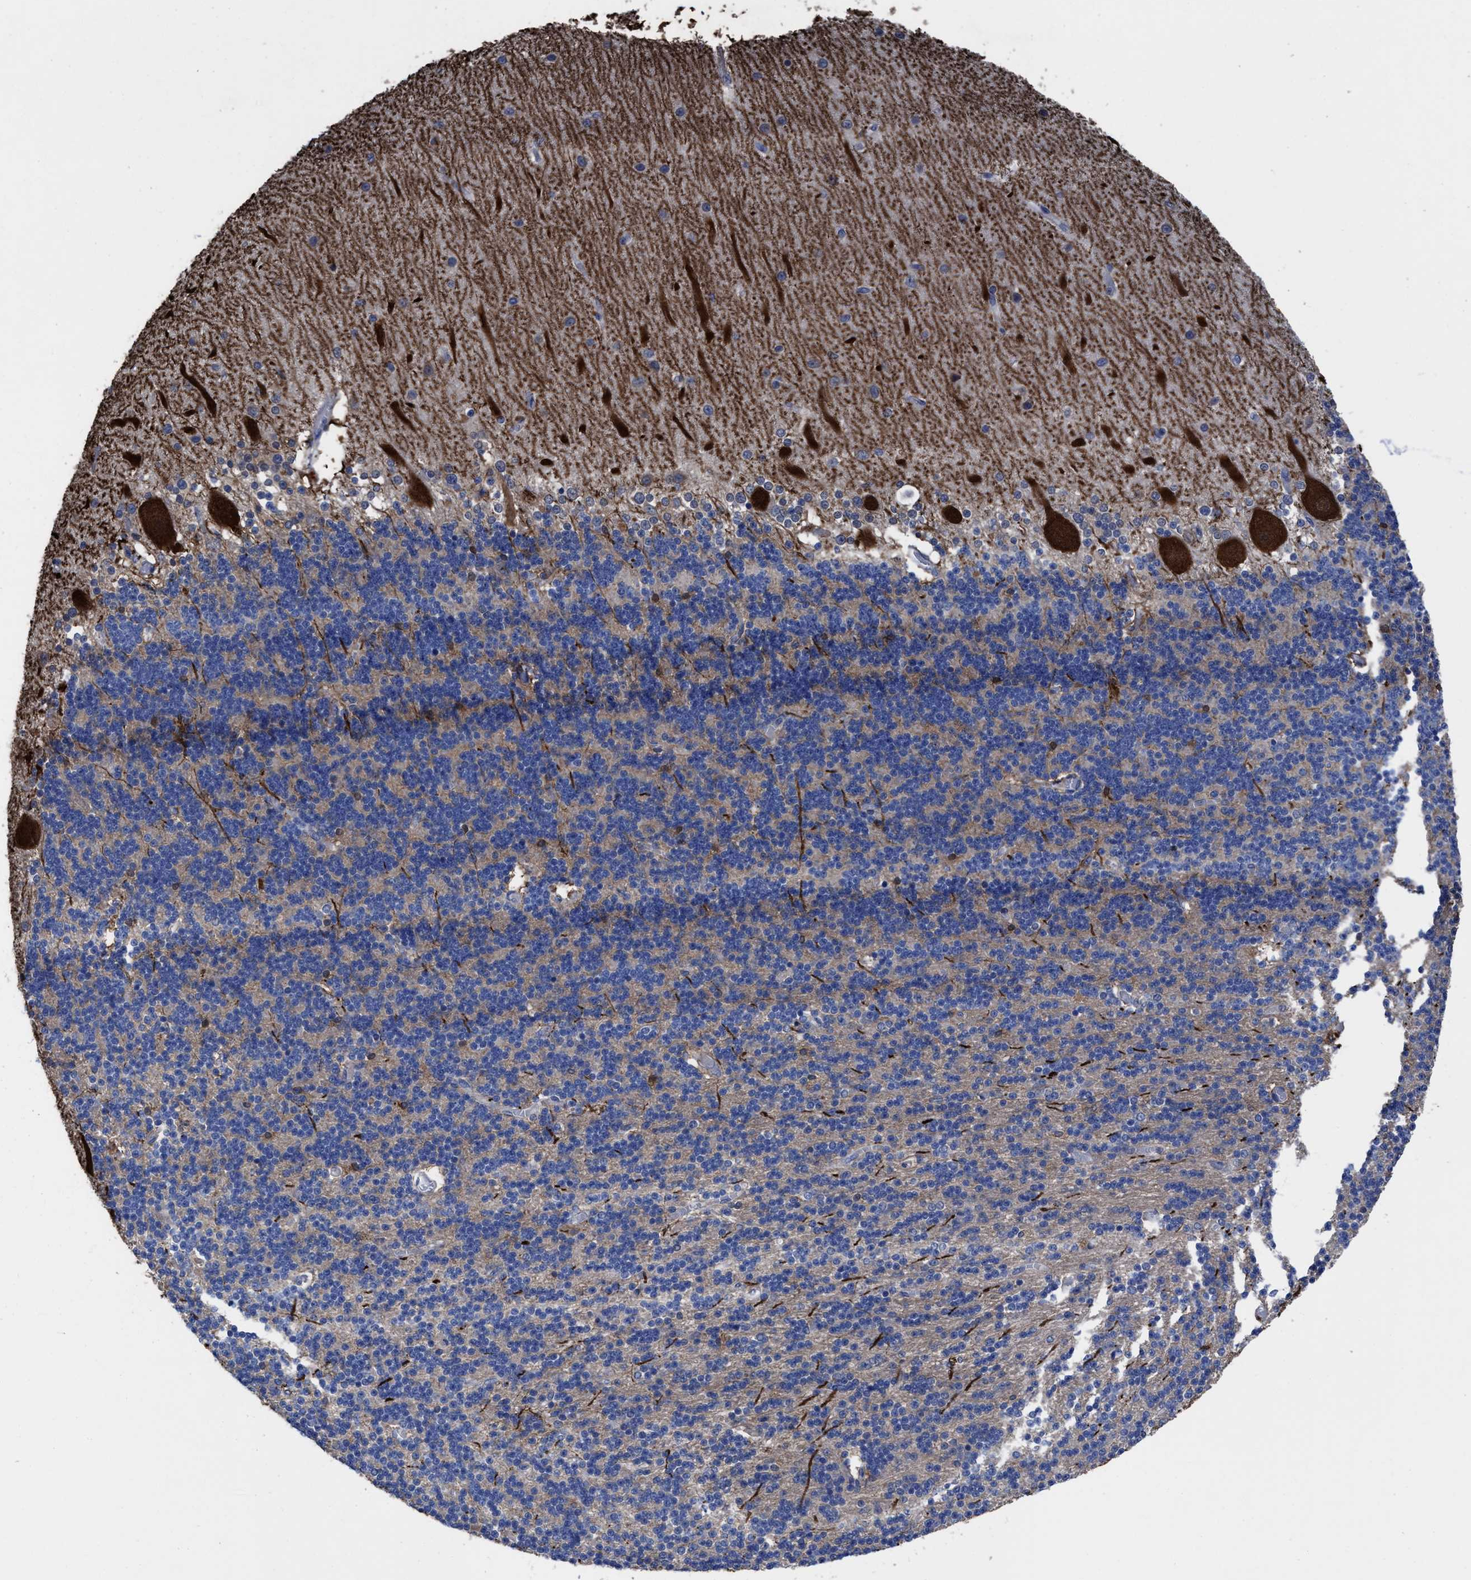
{"staining": {"intensity": "weak", "quantity": "25%-75%", "location": "cytoplasmic/membranous"}, "tissue": "cerebellum", "cell_type": "Cells in granular layer", "image_type": "normal", "snomed": [{"axis": "morphology", "description": "Normal tissue, NOS"}, {"axis": "topography", "description": "Cerebellum"}], "caption": "Immunohistochemical staining of normal human cerebellum reveals weak cytoplasmic/membranous protein expression in approximately 25%-75% of cells in granular layer.", "gene": "TXNDC17", "patient": {"sex": "female", "age": 54}}